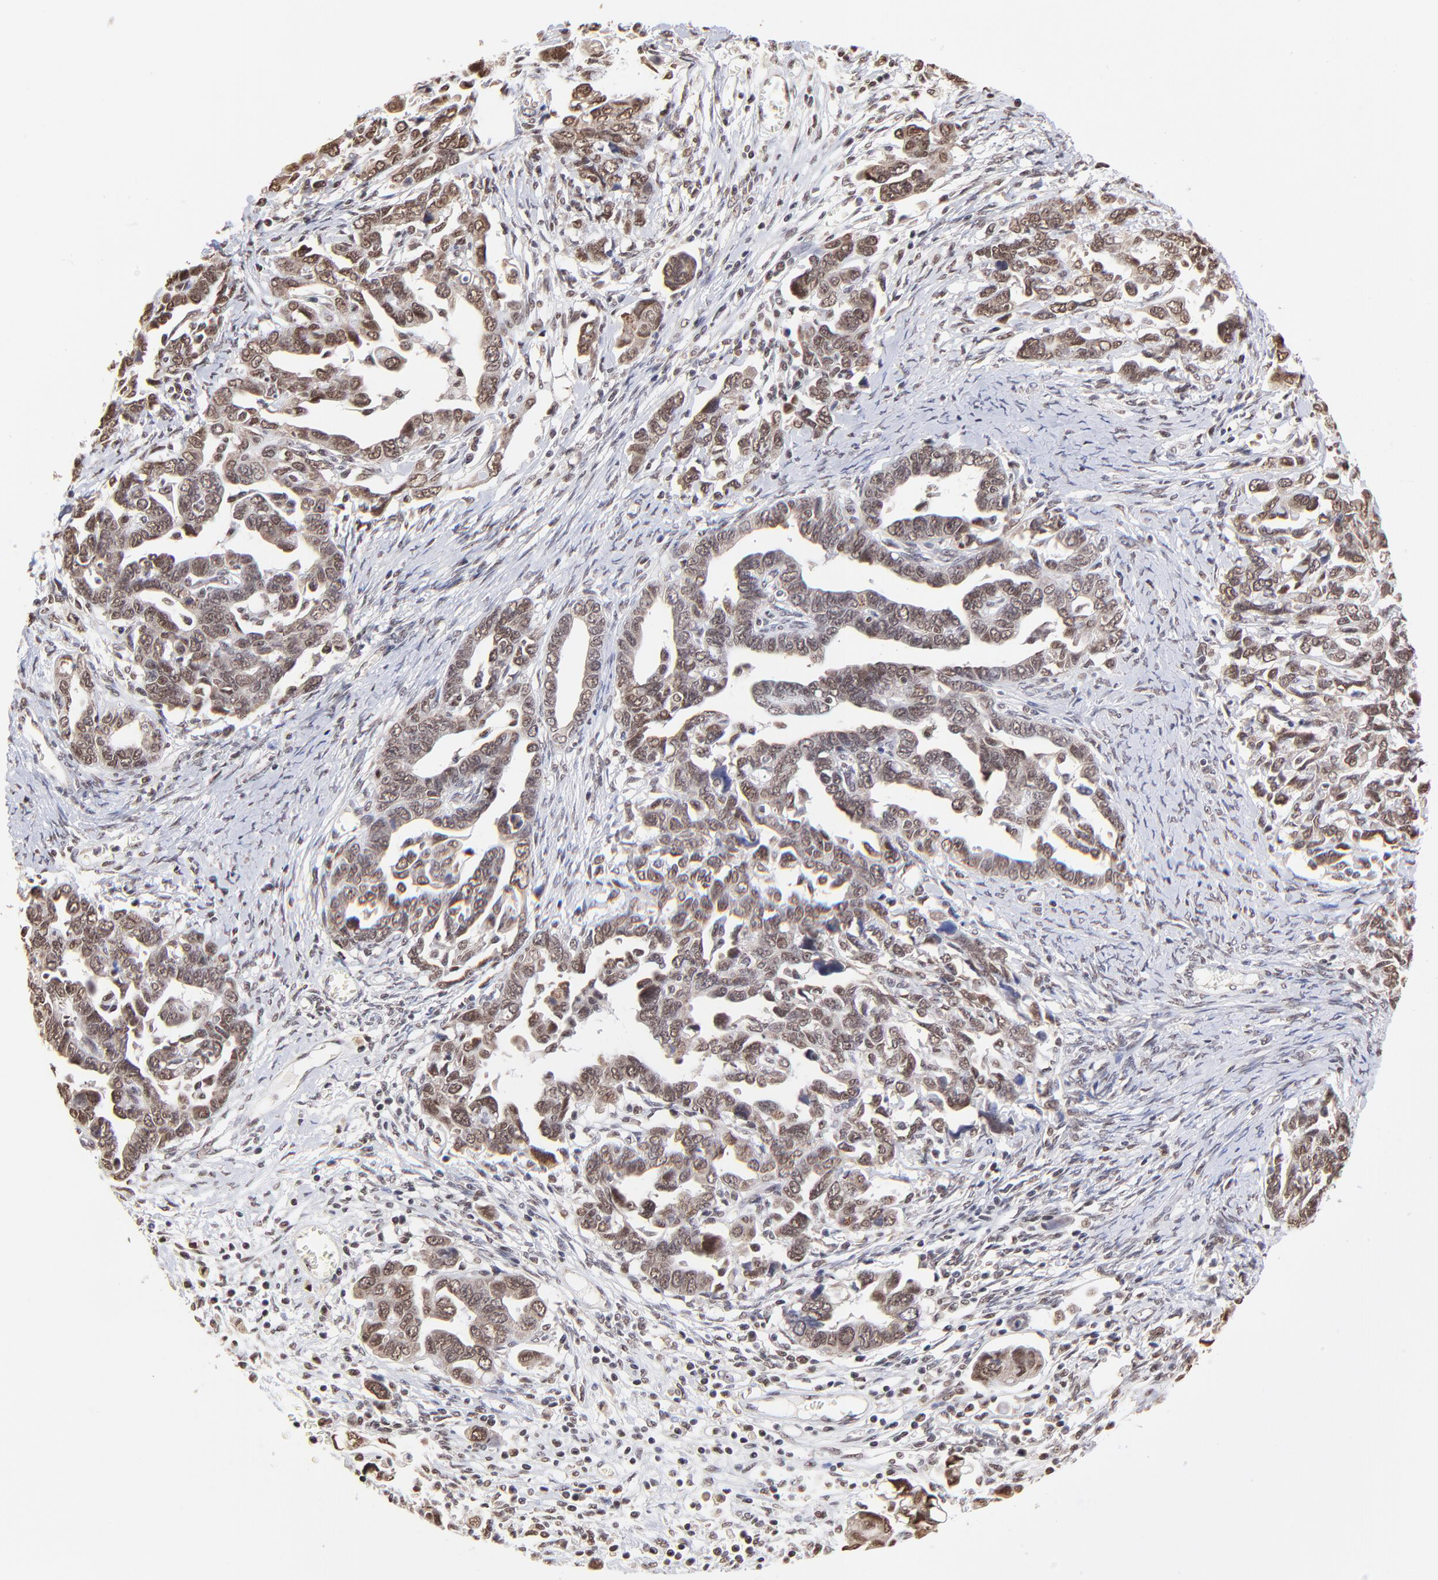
{"staining": {"intensity": "weak", "quantity": ">75%", "location": "cytoplasmic/membranous,nuclear"}, "tissue": "ovarian cancer", "cell_type": "Tumor cells", "image_type": "cancer", "snomed": [{"axis": "morphology", "description": "Cystadenocarcinoma, serous, NOS"}, {"axis": "topography", "description": "Ovary"}], "caption": "Tumor cells exhibit weak cytoplasmic/membranous and nuclear positivity in about >75% of cells in serous cystadenocarcinoma (ovarian).", "gene": "ZNF670", "patient": {"sex": "female", "age": 69}}